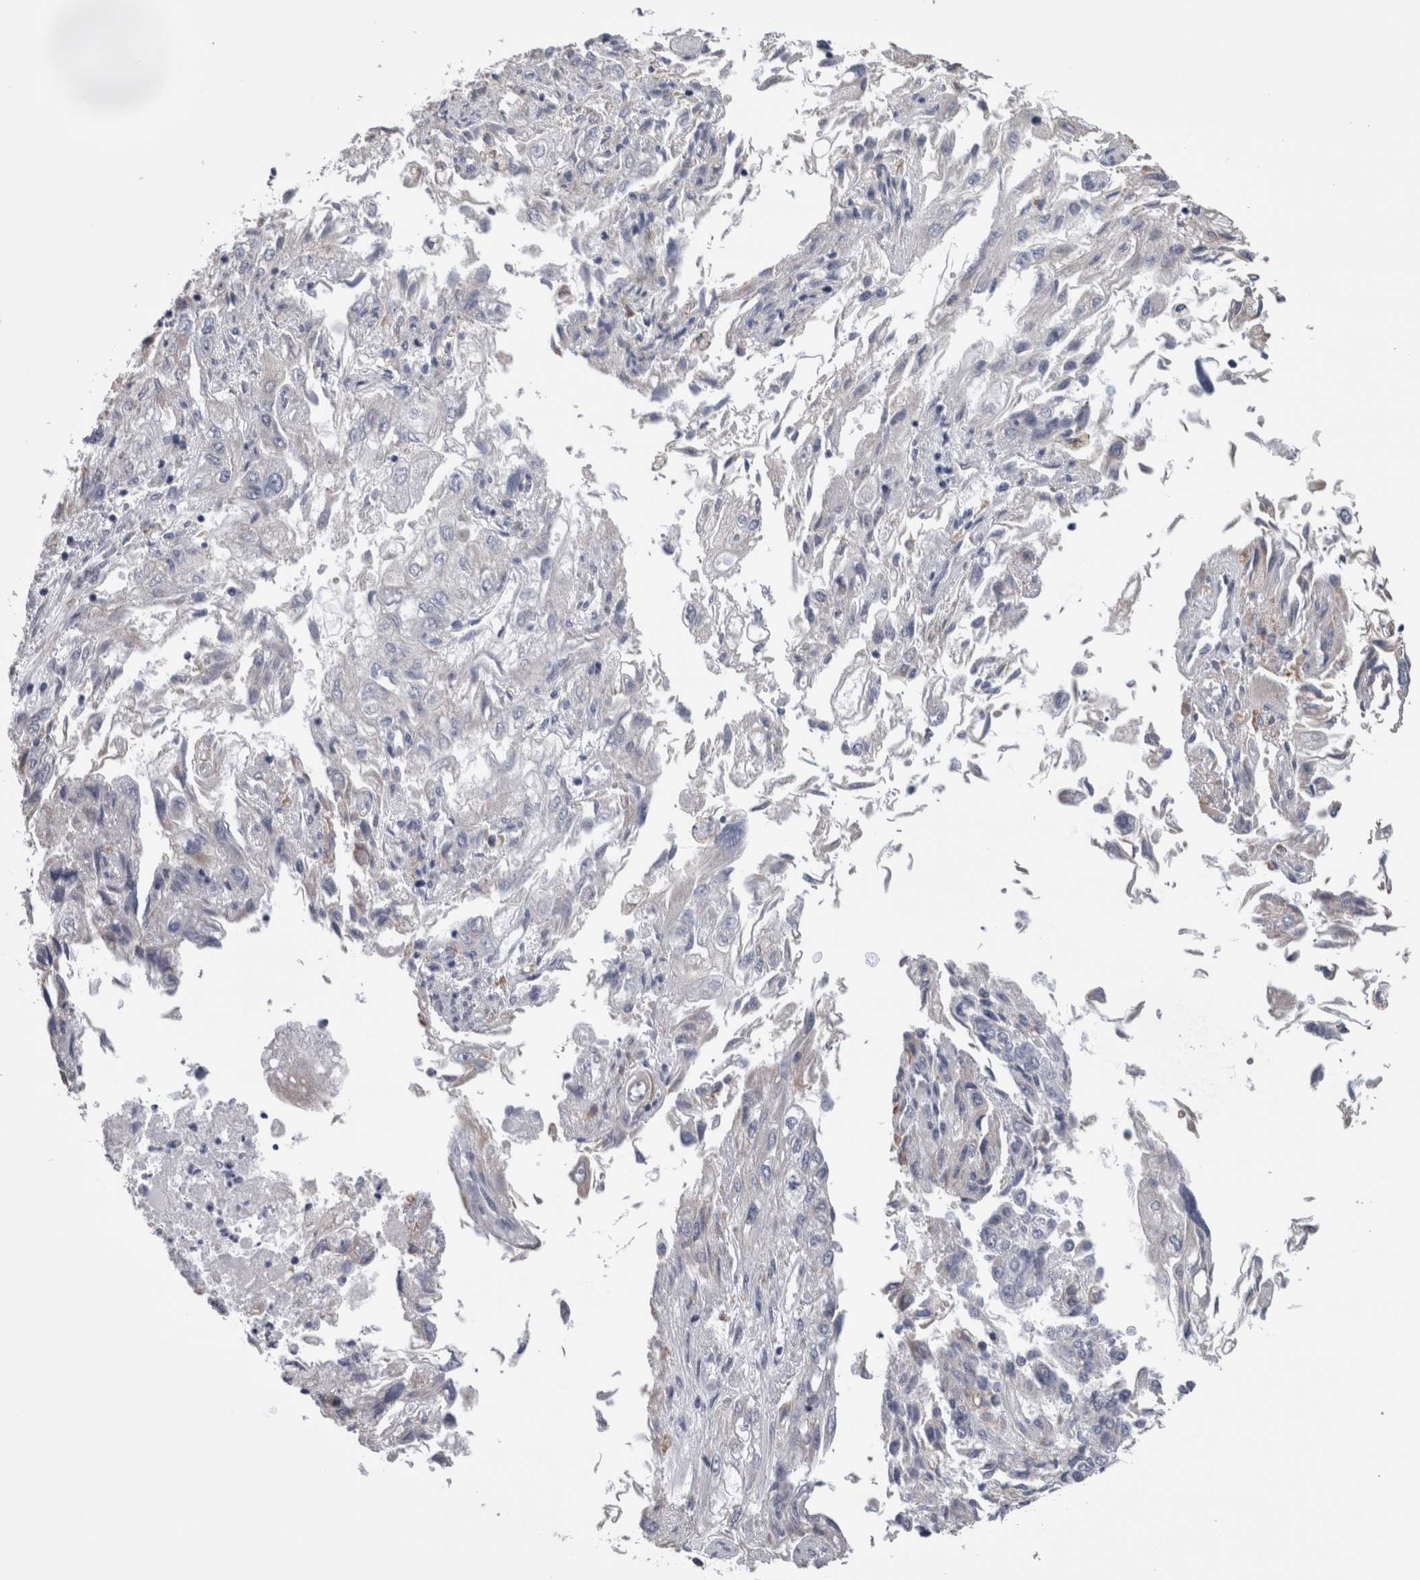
{"staining": {"intensity": "negative", "quantity": "none", "location": "none"}, "tissue": "endometrial cancer", "cell_type": "Tumor cells", "image_type": "cancer", "snomed": [{"axis": "morphology", "description": "Adenocarcinoma, NOS"}, {"axis": "topography", "description": "Endometrium"}], "caption": "This is an IHC micrograph of adenocarcinoma (endometrial). There is no staining in tumor cells.", "gene": "GDAP1", "patient": {"sex": "female", "age": 49}}